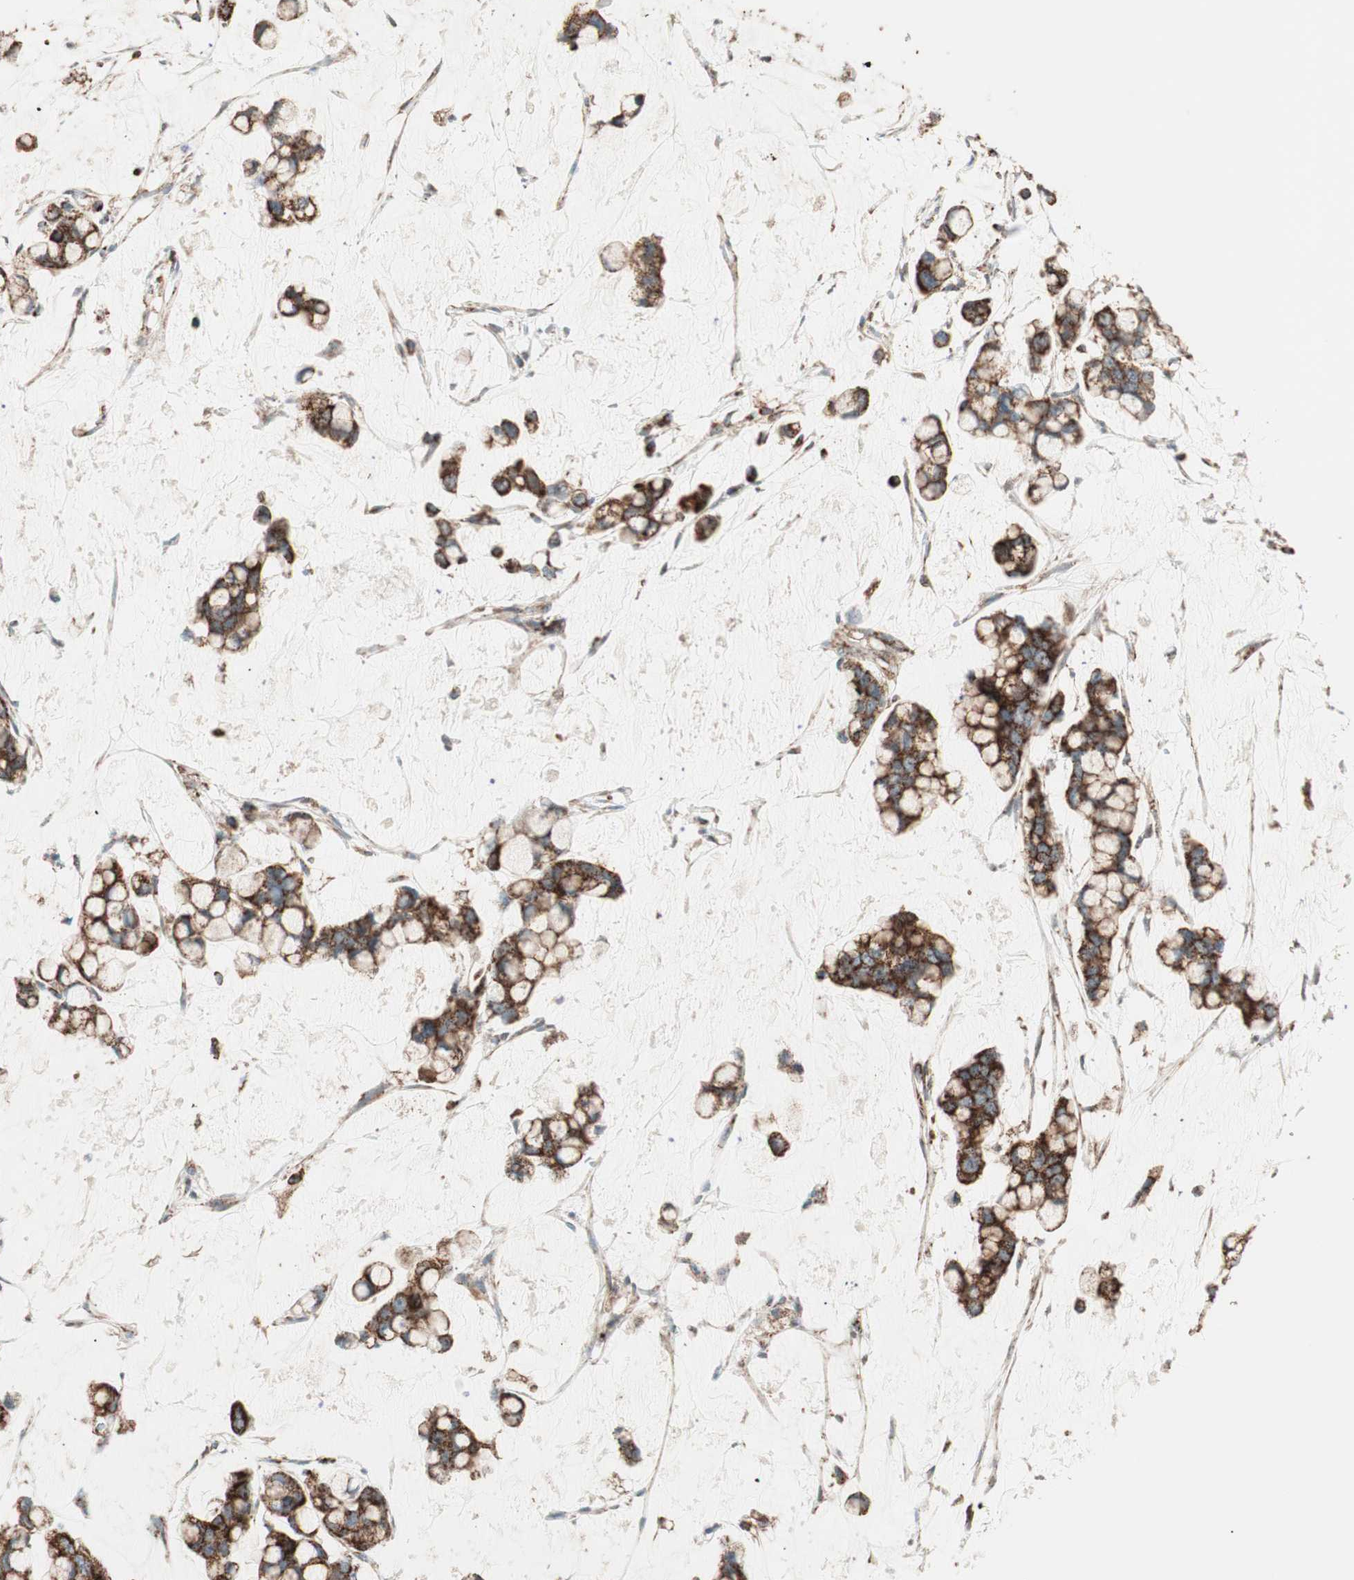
{"staining": {"intensity": "strong", "quantity": ">75%", "location": "cytoplasmic/membranous"}, "tissue": "stomach cancer", "cell_type": "Tumor cells", "image_type": "cancer", "snomed": [{"axis": "morphology", "description": "Adenocarcinoma, NOS"}, {"axis": "topography", "description": "Stomach, lower"}], "caption": "There is high levels of strong cytoplasmic/membranous expression in tumor cells of stomach cancer, as demonstrated by immunohistochemical staining (brown color).", "gene": "TOMM22", "patient": {"sex": "male", "age": 84}}